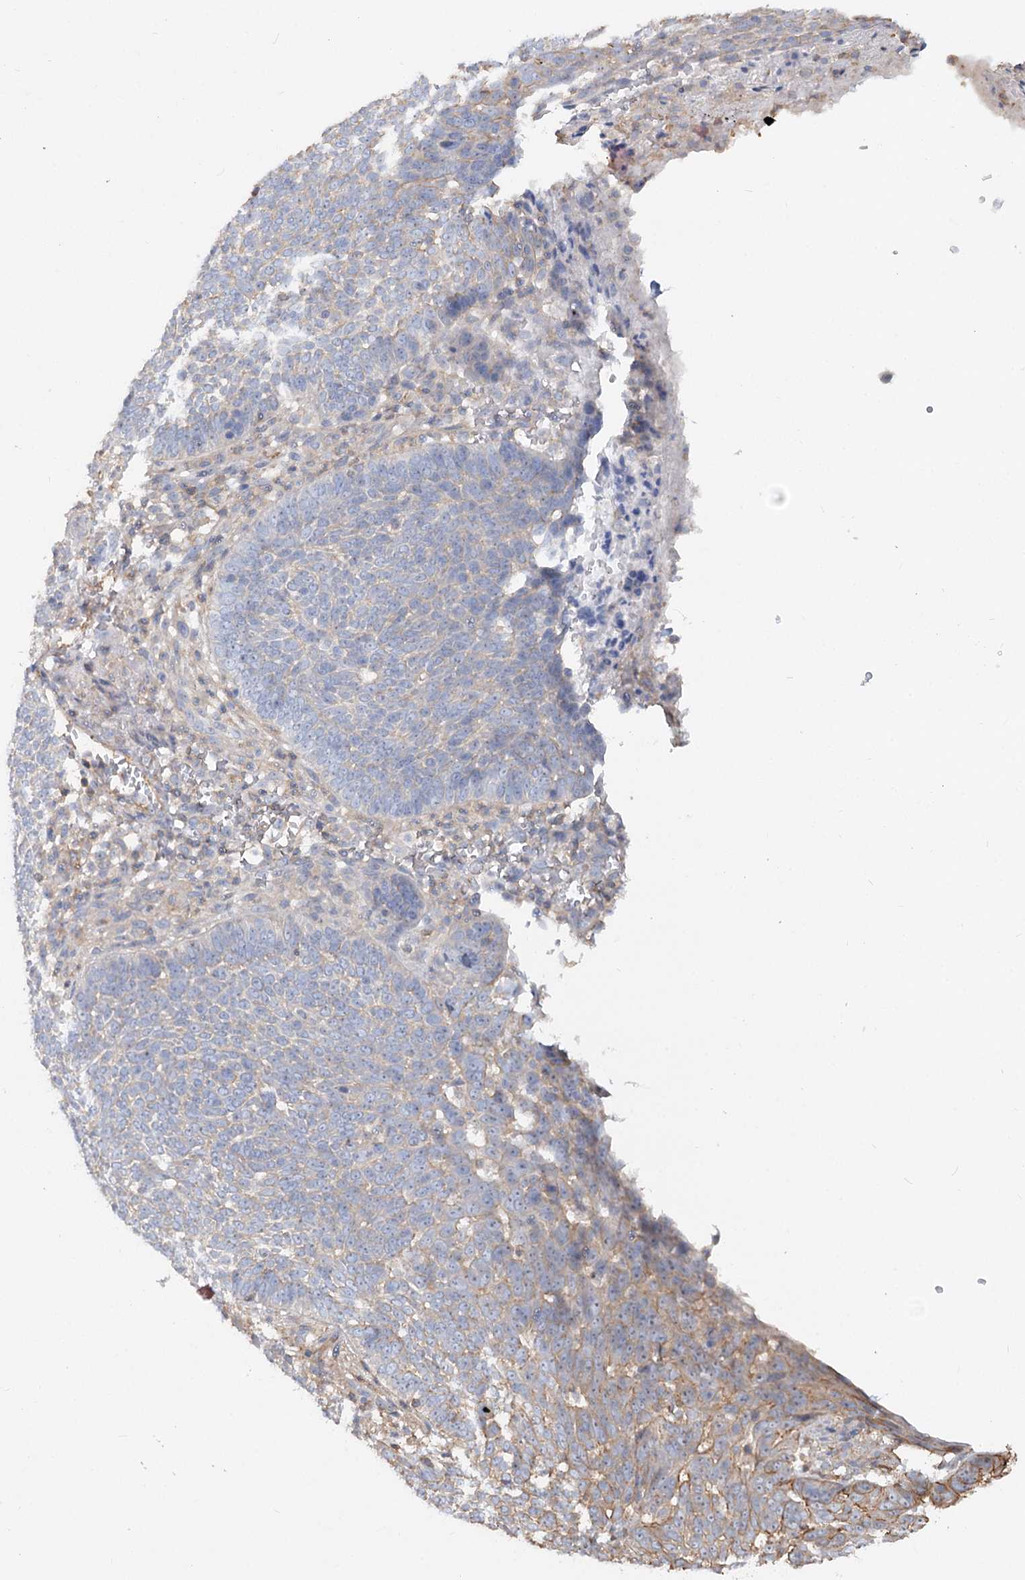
{"staining": {"intensity": "weak", "quantity": "<25%", "location": "cytoplasmic/membranous"}, "tissue": "skin cancer", "cell_type": "Tumor cells", "image_type": "cancer", "snomed": [{"axis": "morphology", "description": "Normal tissue, NOS"}, {"axis": "morphology", "description": "Basal cell carcinoma"}, {"axis": "topography", "description": "Skin"}], "caption": "This photomicrograph is of skin basal cell carcinoma stained with immunohistochemistry (IHC) to label a protein in brown with the nuclei are counter-stained blue. There is no expression in tumor cells. (DAB IHC with hematoxylin counter stain).", "gene": "WDR36", "patient": {"sex": "male", "age": 64}}